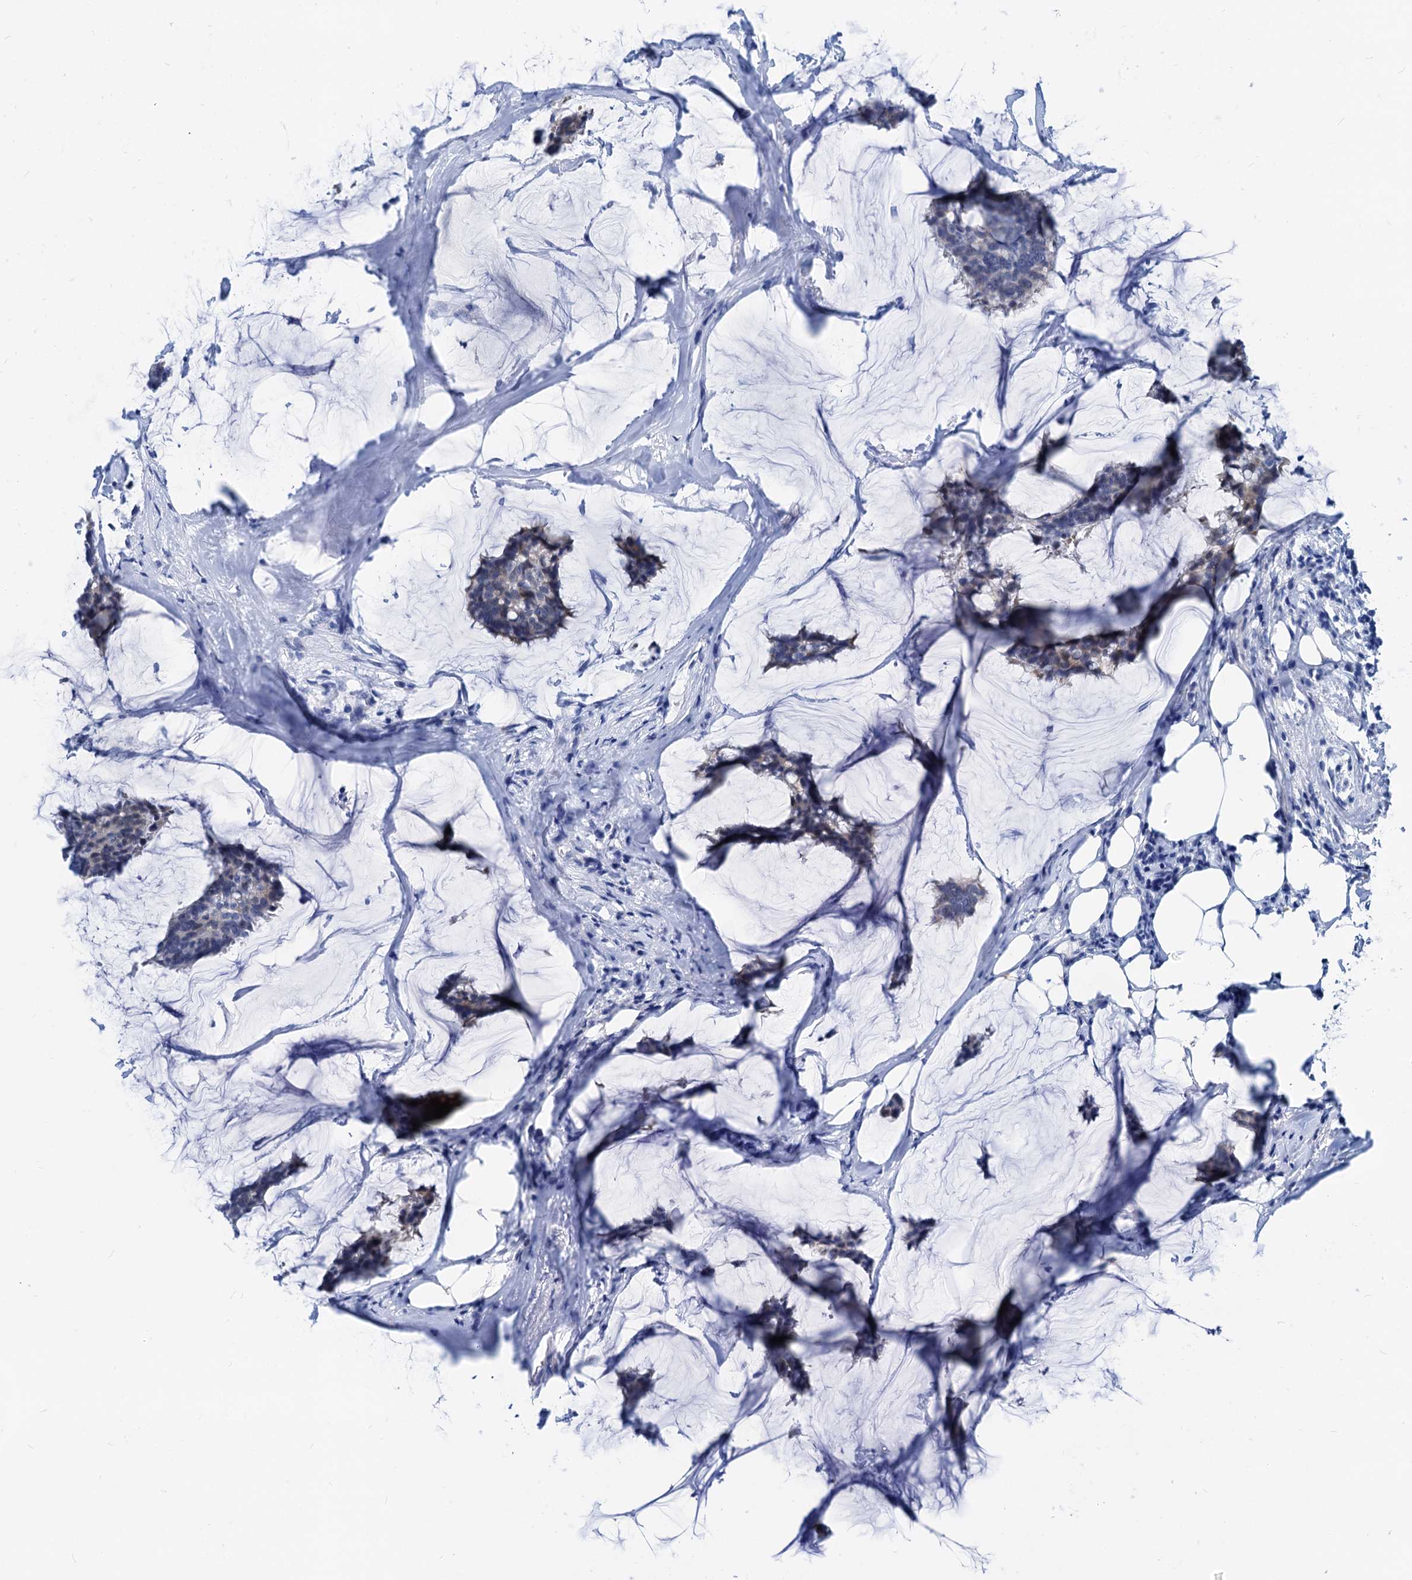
{"staining": {"intensity": "negative", "quantity": "none", "location": "none"}, "tissue": "breast cancer", "cell_type": "Tumor cells", "image_type": "cancer", "snomed": [{"axis": "morphology", "description": "Duct carcinoma"}, {"axis": "topography", "description": "Breast"}], "caption": "Breast cancer (intraductal carcinoma) stained for a protein using immunohistochemistry (IHC) reveals no positivity tumor cells.", "gene": "HSF2", "patient": {"sex": "female", "age": 93}}